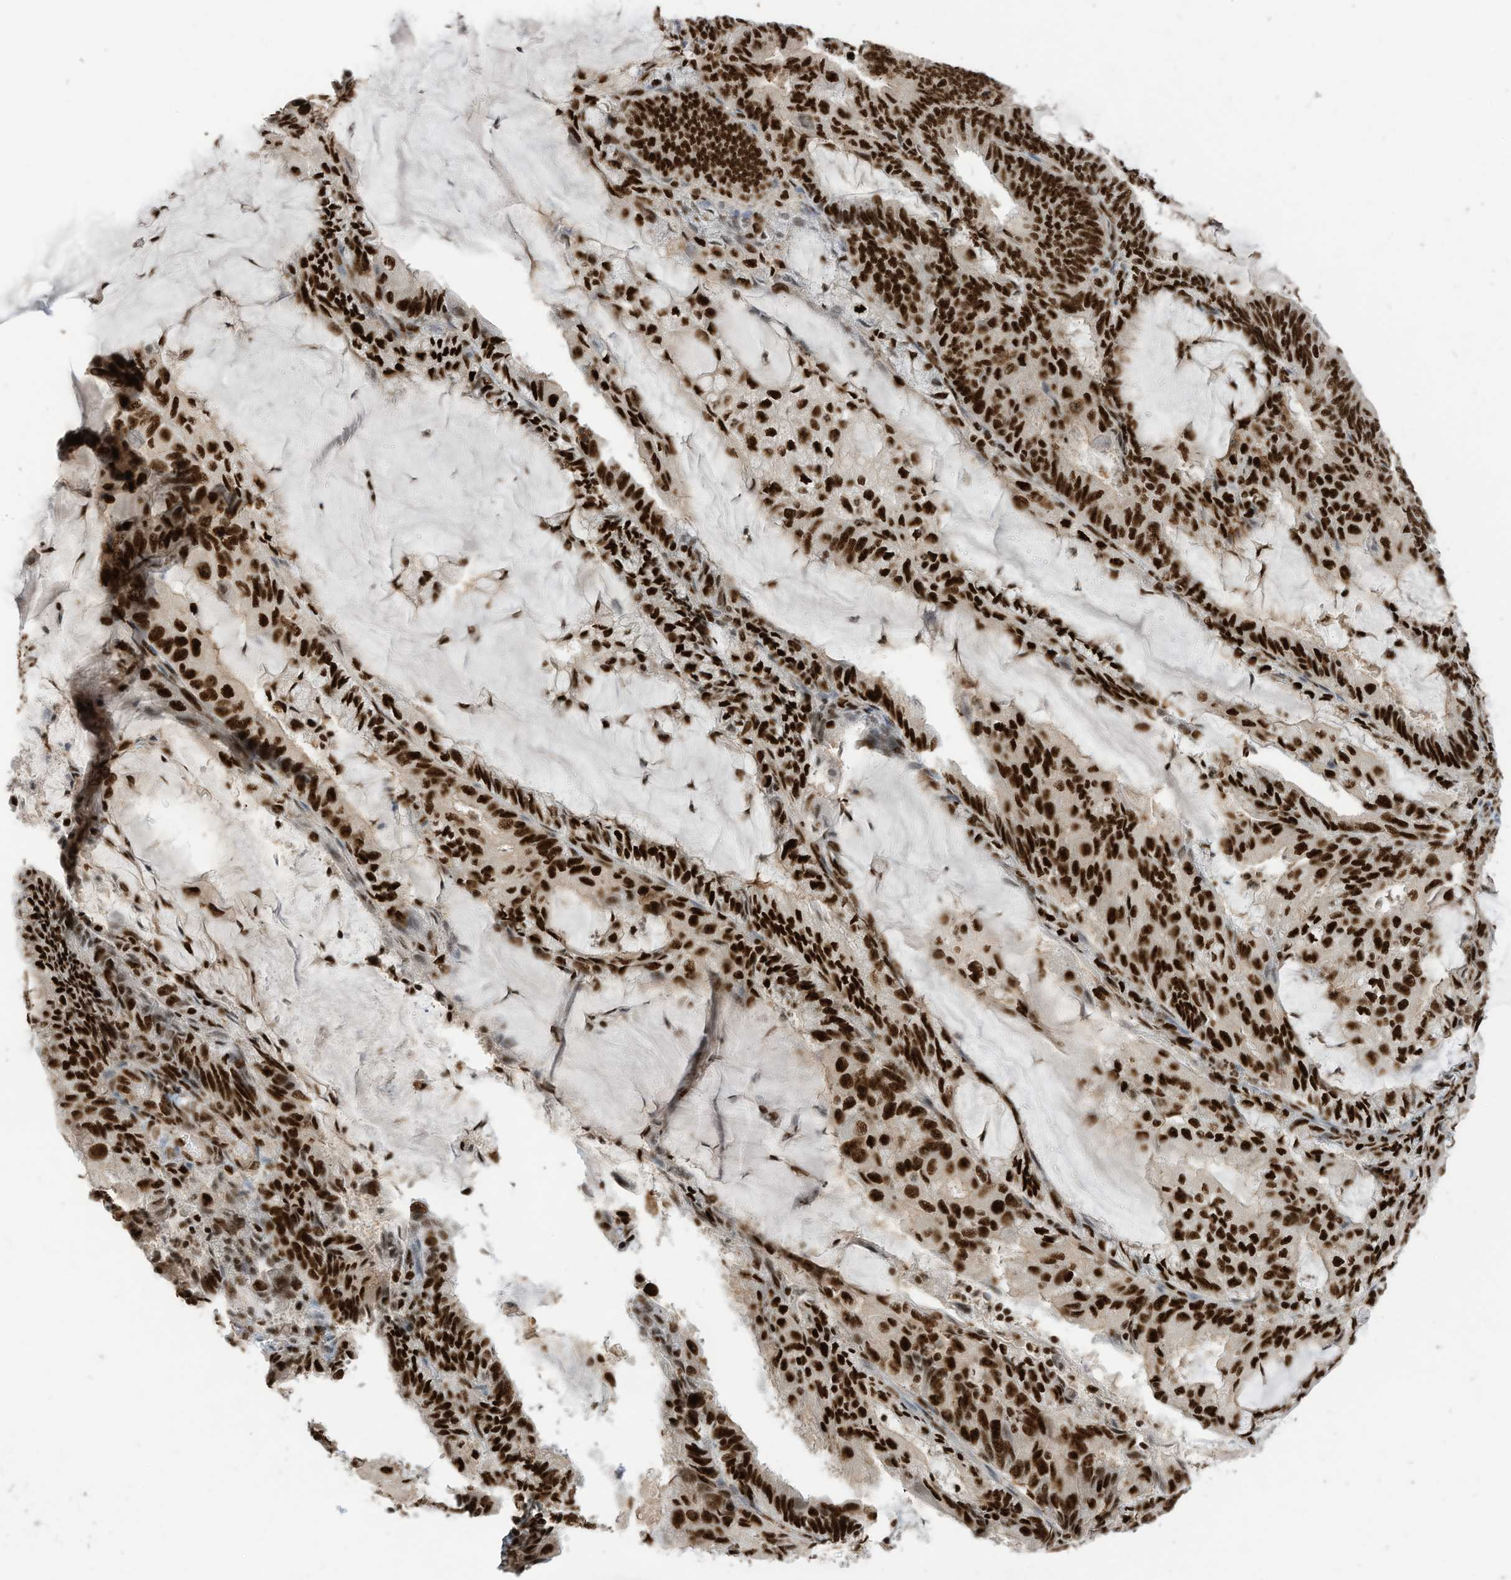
{"staining": {"intensity": "strong", "quantity": ">75%", "location": "nuclear"}, "tissue": "endometrial cancer", "cell_type": "Tumor cells", "image_type": "cancer", "snomed": [{"axis": "morphology", "description": "Adenocarcinoma, NOS"}, {"axis": "topography", "description": "Endometrium"}], "caption": "Immunohistochemistry (DAB) staining of human endometrial cancer (adenocarcinoma) shows strong nuclear protein positivity in approximately >75% of tumor cells. Using DAB (brown) and hematoxylin (blue) stains, captured at high magnification using brightfield microscopy.", "gene": "SF3A3", "patient": {"sex": "female", "age": 81}}